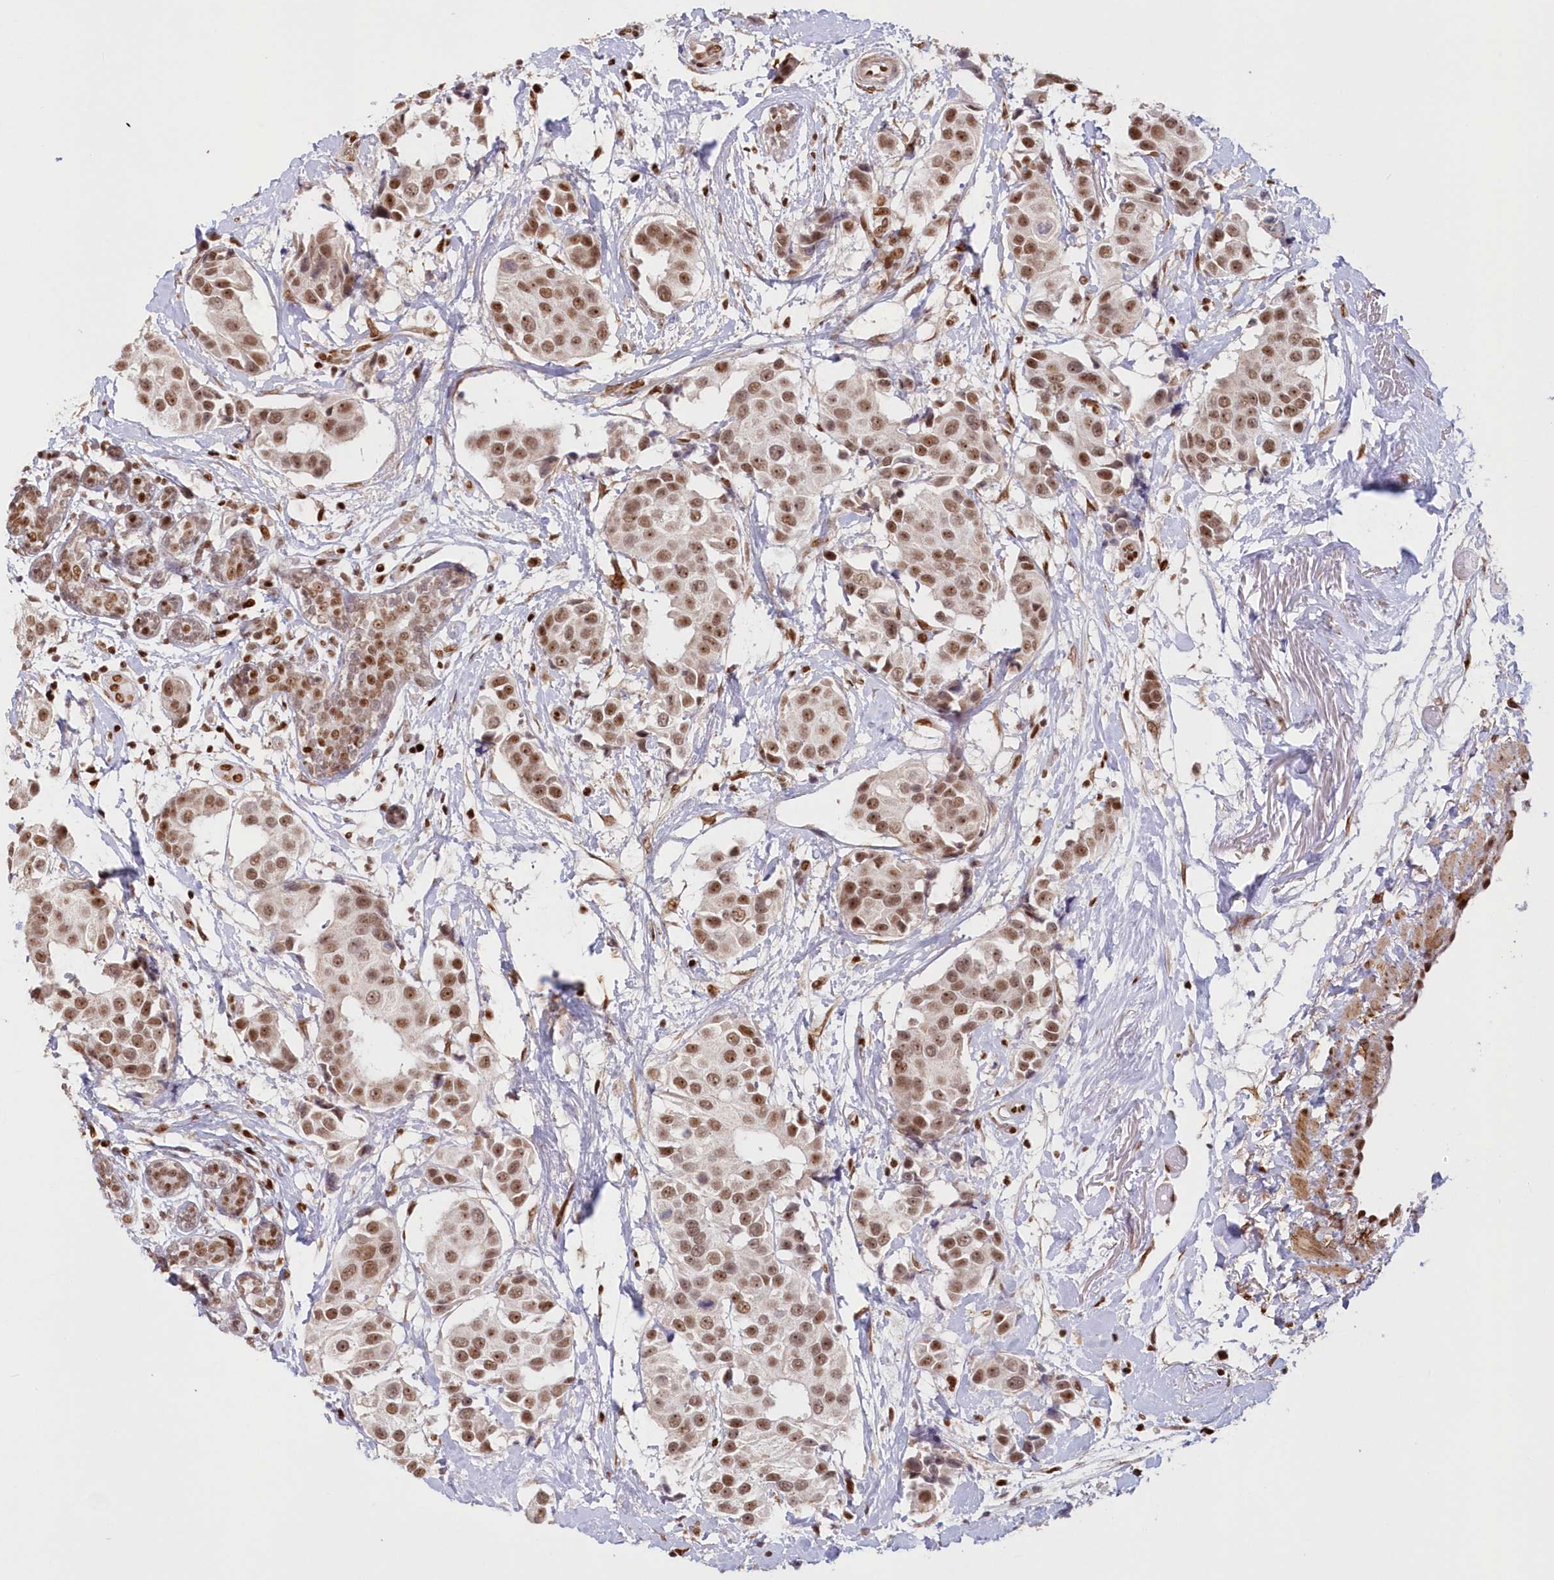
{"staining": {"intensity": "moderate", "quantity": ">75%", "location": "nuclear"}, "tissue": "breast cancer", "cell_type": "Tumor cells", "image_type": "cancer", "snomed": [{"axis": "morphology", "description": "Normal tissue, NOS"}, {"axis": "morphology", "description": "Duct carcinoma"}, {"axis": "topography", "description": "Breast"}], "caption": "Protein expression analysis of human invasive ductal carcinoma (breast) reveals moderate nuclear positivity in about >75% of tumor cells.", "gene": "POLR2B", "patient": {"sex": "female", "age": 39}}